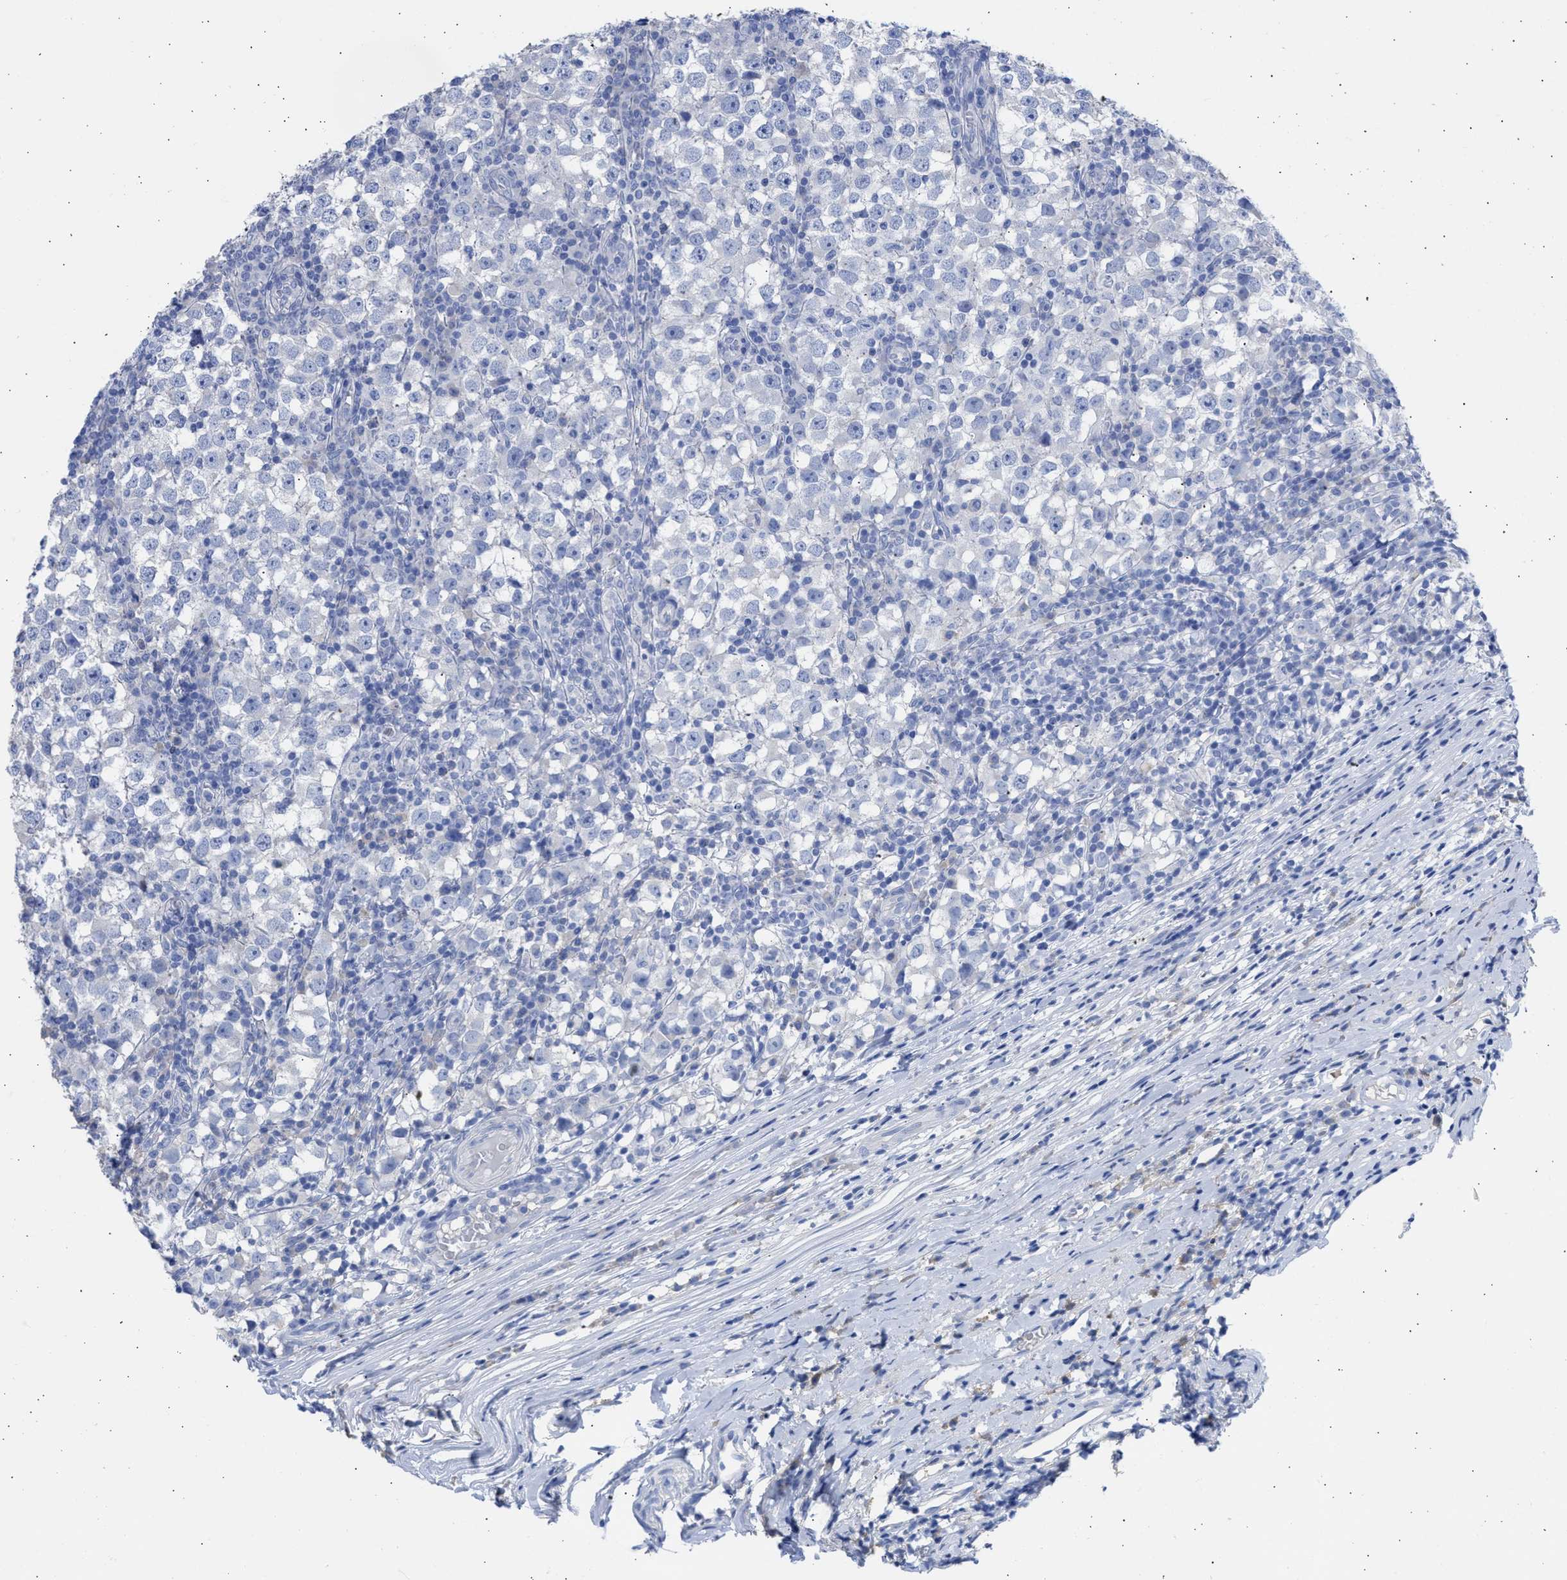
{"staining": {"intensity": "negative", "quantity": "none", "location": "none"}, "tissue": "testis cancer", "cell_type": "Tumor cells", "image_type": "cancer", "snomed": [{"axis": "morphology", "description": "Seminoma, NOS"}, {"axis": "topography", "description": "Testis"}], "caption": "This image is of testis seminoma stained with immunohistochemistry to label a protein in brown with the nuclei are counter-stained blue. There is no expression in tumor cells.", "gene": "RSPH1", "patient": {"sex": "male", "age": 65}}